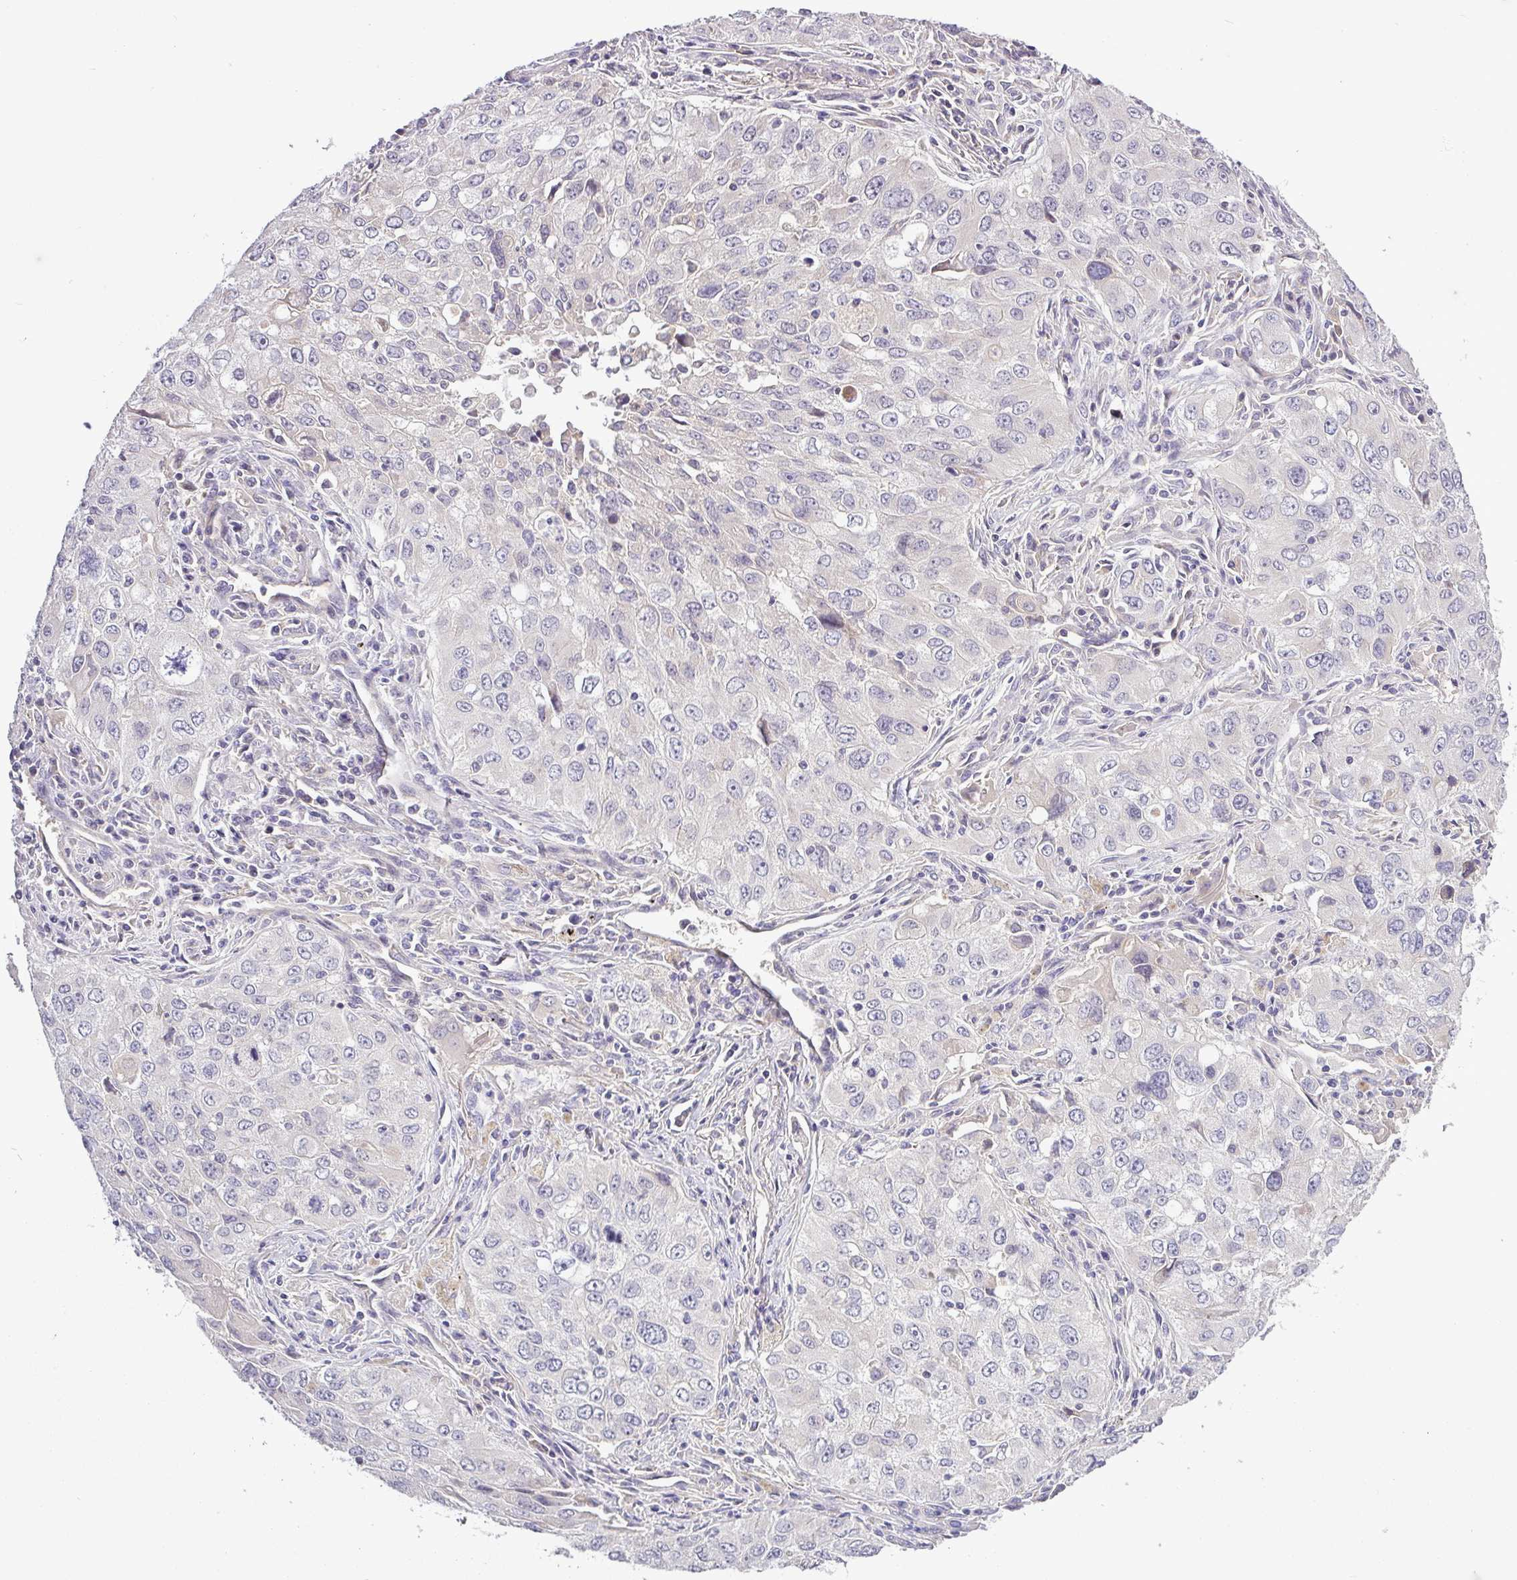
{"staining": {"intensity": "negative", "quantity": "none", "location": "none"}, "tissue": "lung cancer", "cell_type": "Tumor cells", "image_type": "cancer", "snomed": [{"axis": "morphology", "description": "Adenocarcinoma, NOS"}, {"axis": "morphology", "description": "Adenocarcinoma, metastatic, NOS"}, {"axis": "topography", "description": "Lymph node"}, {"axis": "topography", "description": "Lung"}], "caption": "Immunohistochemistry histopathology image of metastatic adenocarcinoma (lung) stained for a protein (brown), which reveals no staining in tumor cells.", "gene": "TMEM62", "patient": {"sex": "female", "age": 42}}